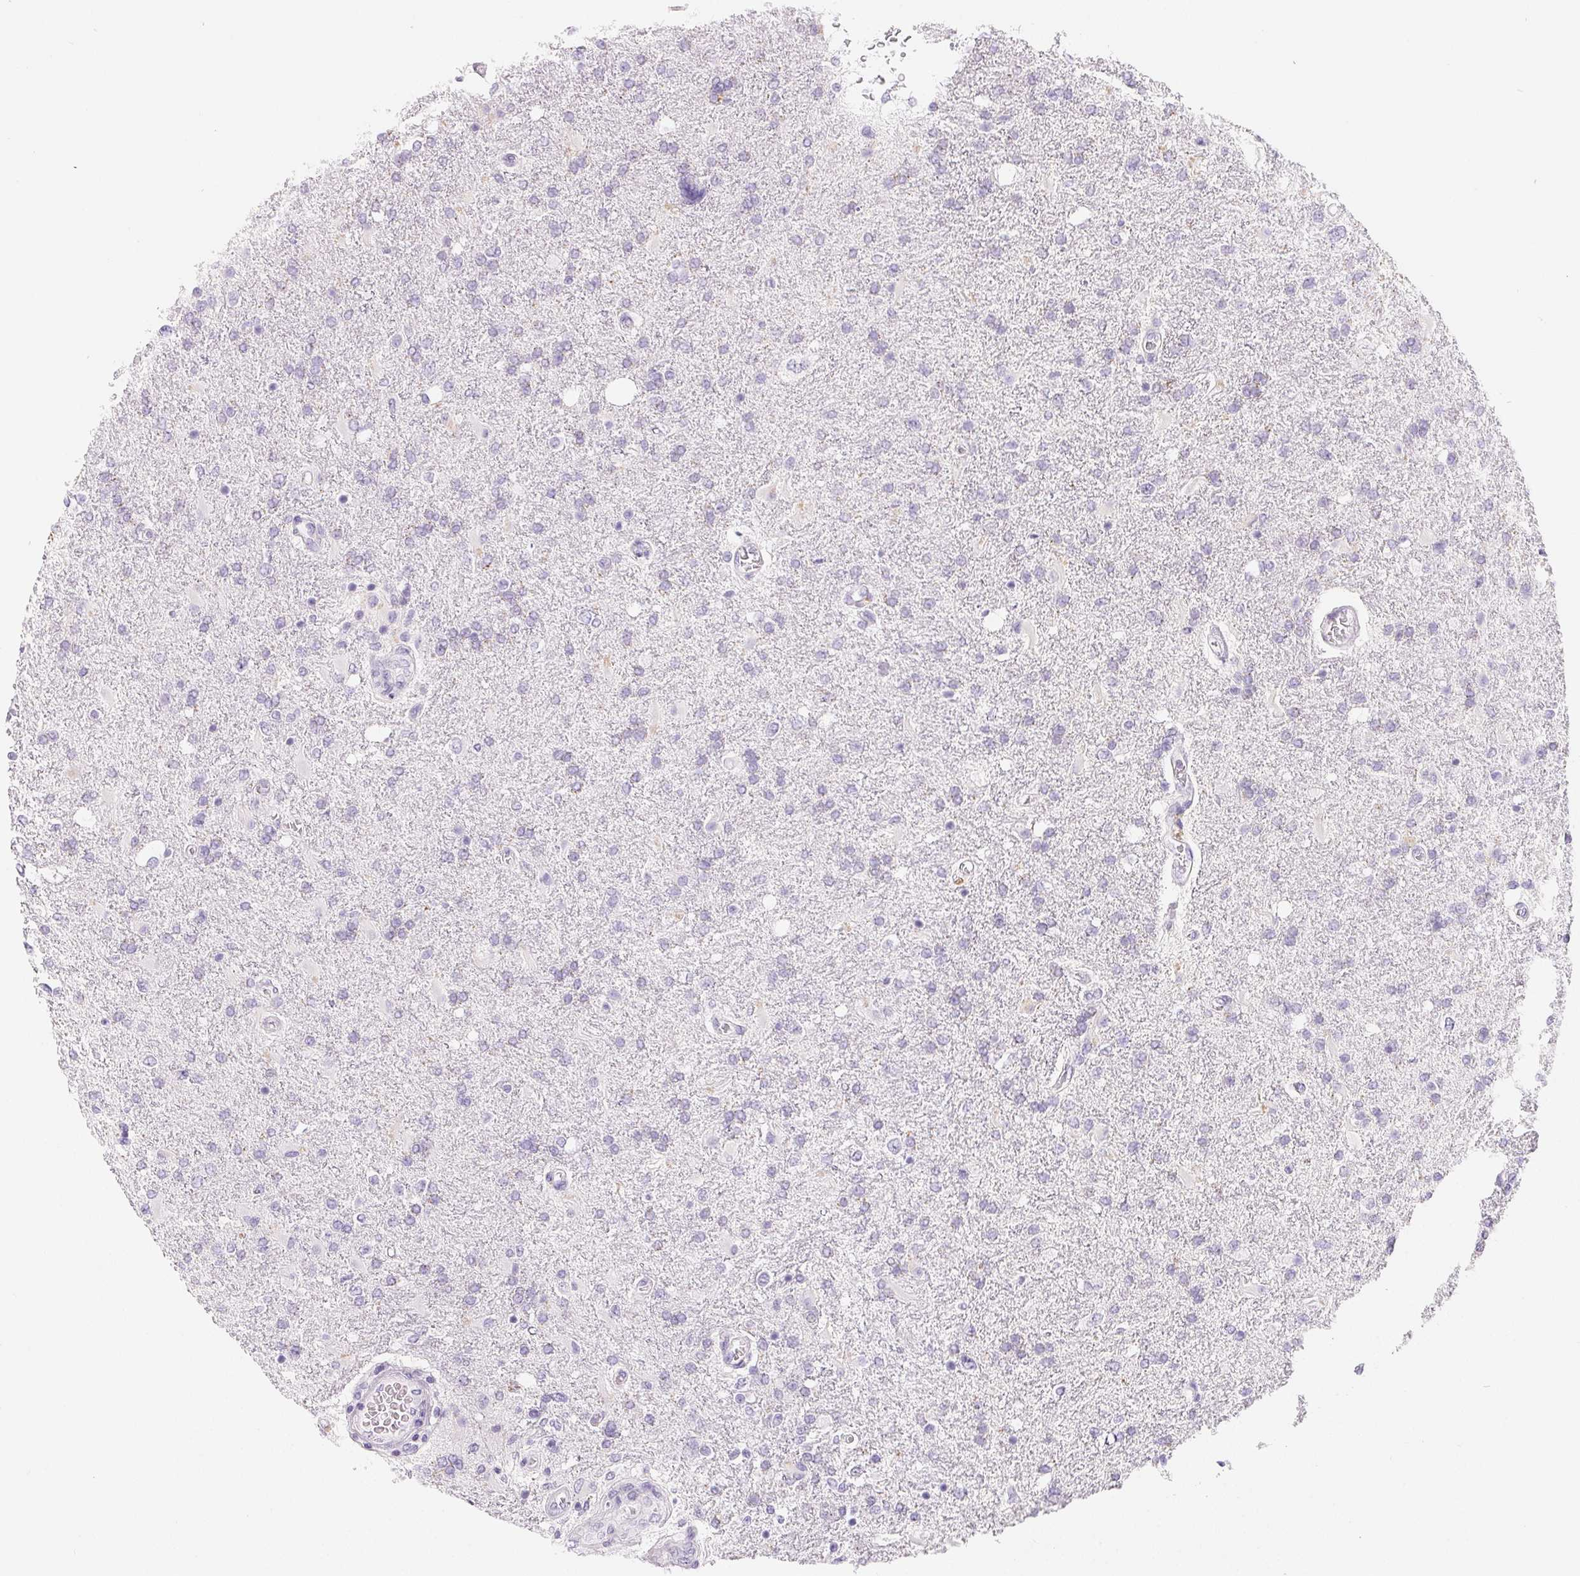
{"staining": {"intensity": "negative", "quantity": "none", "location": "none"}, "tissue": "glioma", "cell_type": "Tumor cells", "image_type": "cancer", "snomed": [{"axis": "morphology", "description": "Glioma, malignant, High grade"}, {"axis": "topography", "description": "Cerebral cortex"}], "caption": "High magnification brightfield microscopy of glioma stained with DAB (3,3'-diaminobenzidine) (brown) and counterstained with hematoxylin (blue): tumor cells show no significant expression.", "gene": "SPACA5B", "patient": {"sex": "male", "age": 79}}